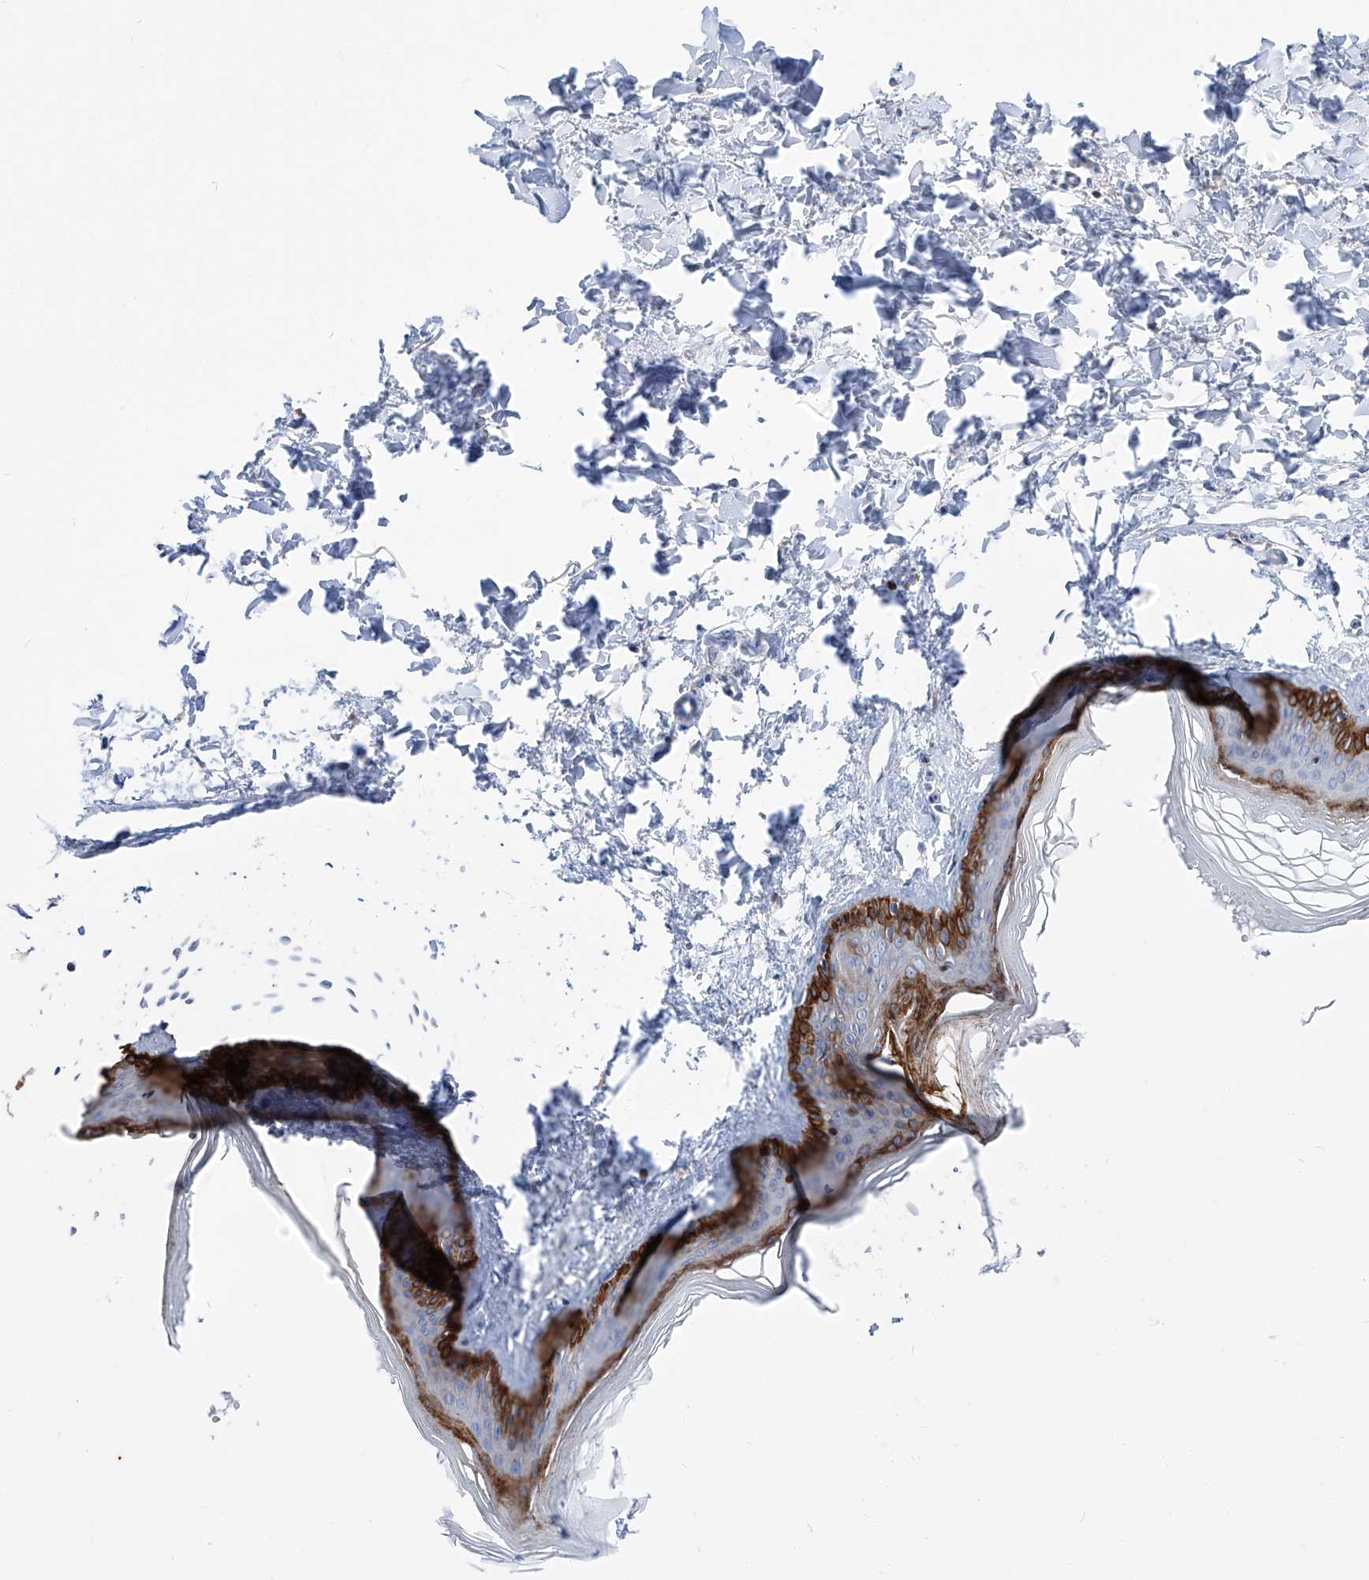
{"staining": {"intensity": "negative", "quantity": "none", "location": "none"}, "tissue": "skin", "cell_type": "Fibroblasts", "image_type": "normal", "snomed": [{"axis": "morphology", "description": "Normal tissue, NOS"}, {"axis": "topography", "description": "Skin"}], "caption": "Immunohistochemistry (IHC) histopathology image of unremarkable skin: human skin stained with DAB shows no significant protein expression in fibroblasts.", "gene": "FRS3", "patient": {"sex": "female", "age": 27}}